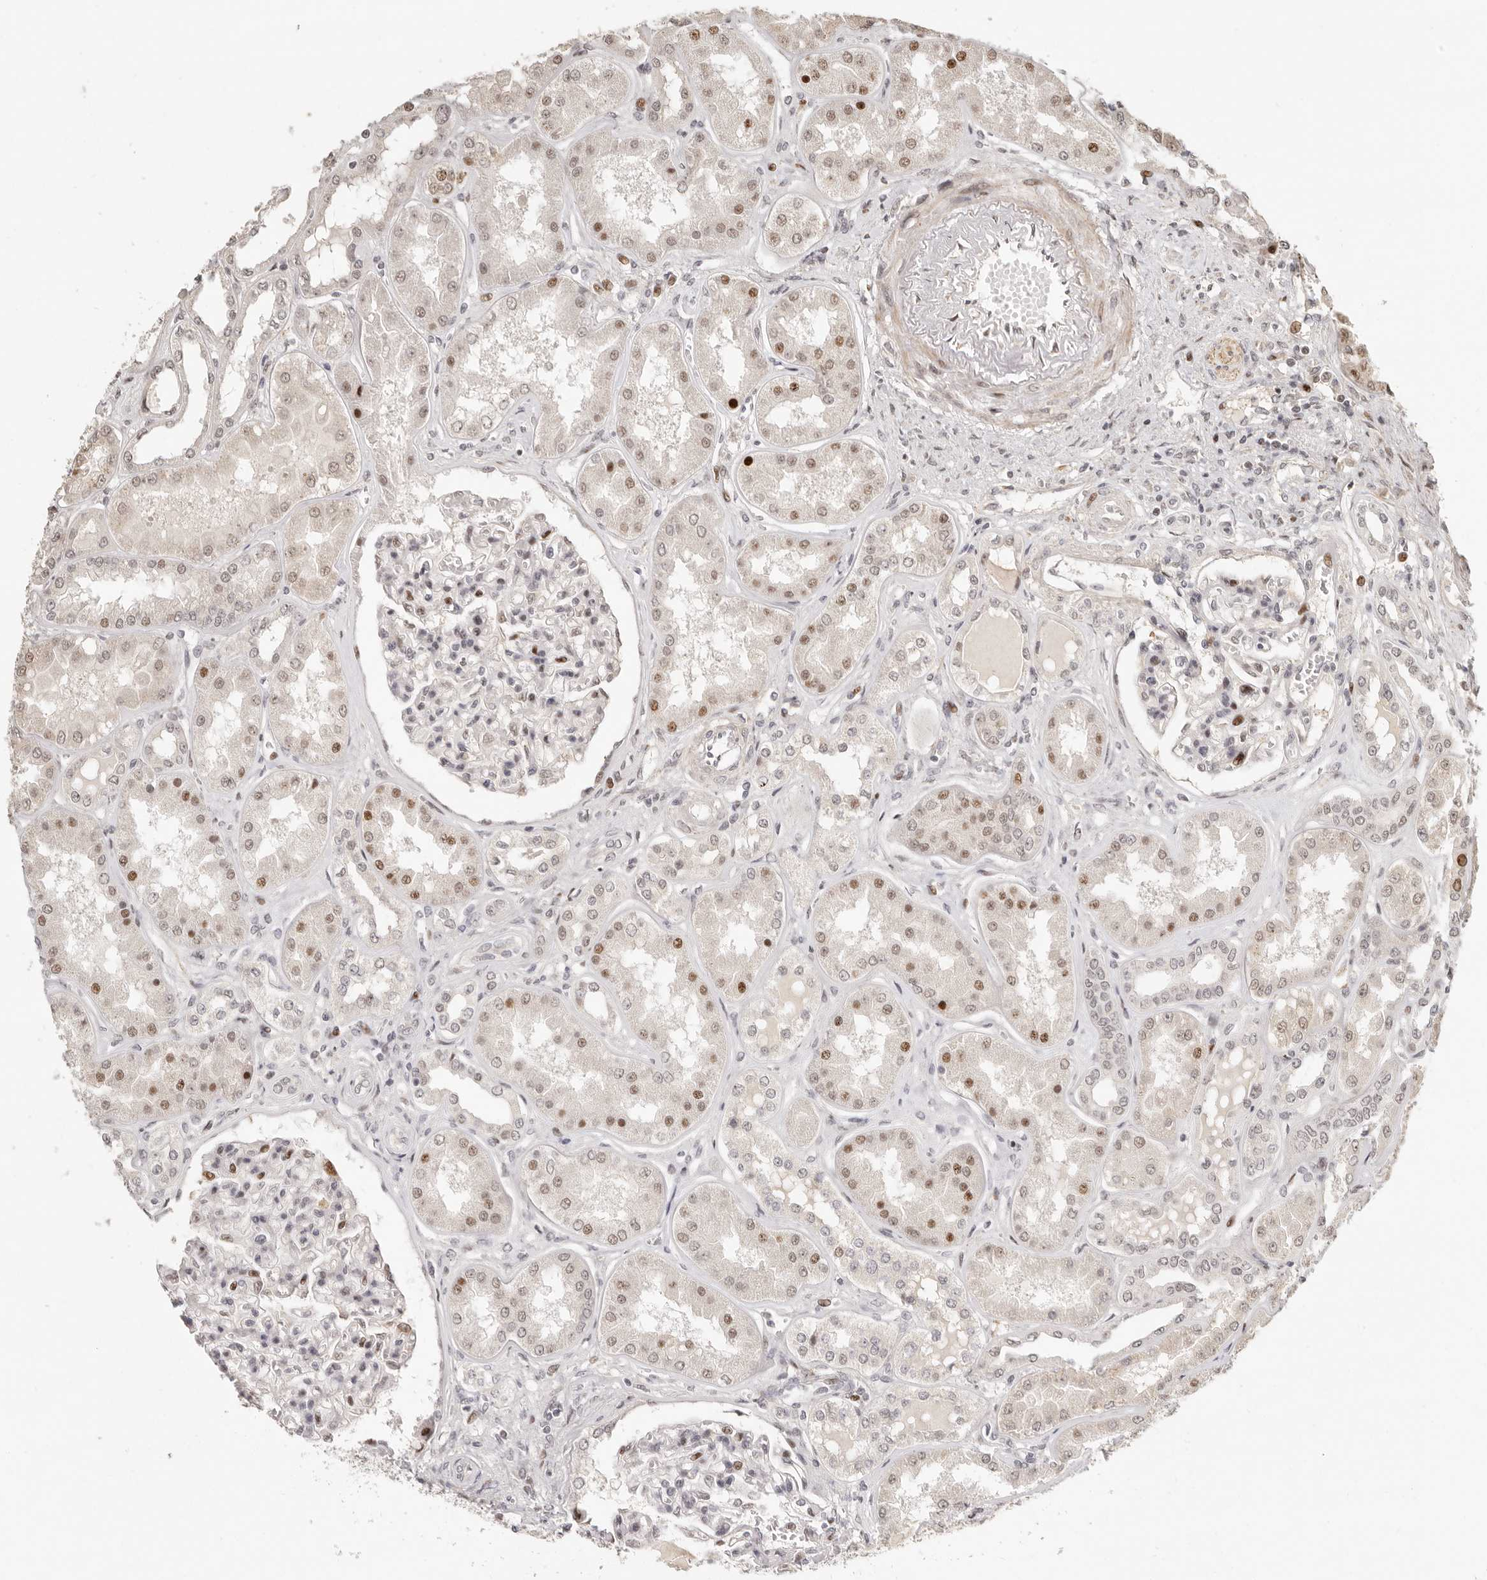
{"staining": {"intensity": "moderate", "quantity": "<25%", "location": "nuclear"}, "tissue": "kidney", "cell_type": "Cells in glomeruli", "image_type": "normal", "snomed": [{"axis": "morphology", "description": "Normal tissue, NOS"}, {"axis": "topography", "description": "Kidney"}], "caption": "Cells in glomeruli show low levels of moderate nuclear staining in approximately <25% of cells in unremarkable kidney. Nuclei are stained in blue.", "gene": "GPBP1L1", "patient": {"sex": "female", "age": 56}}